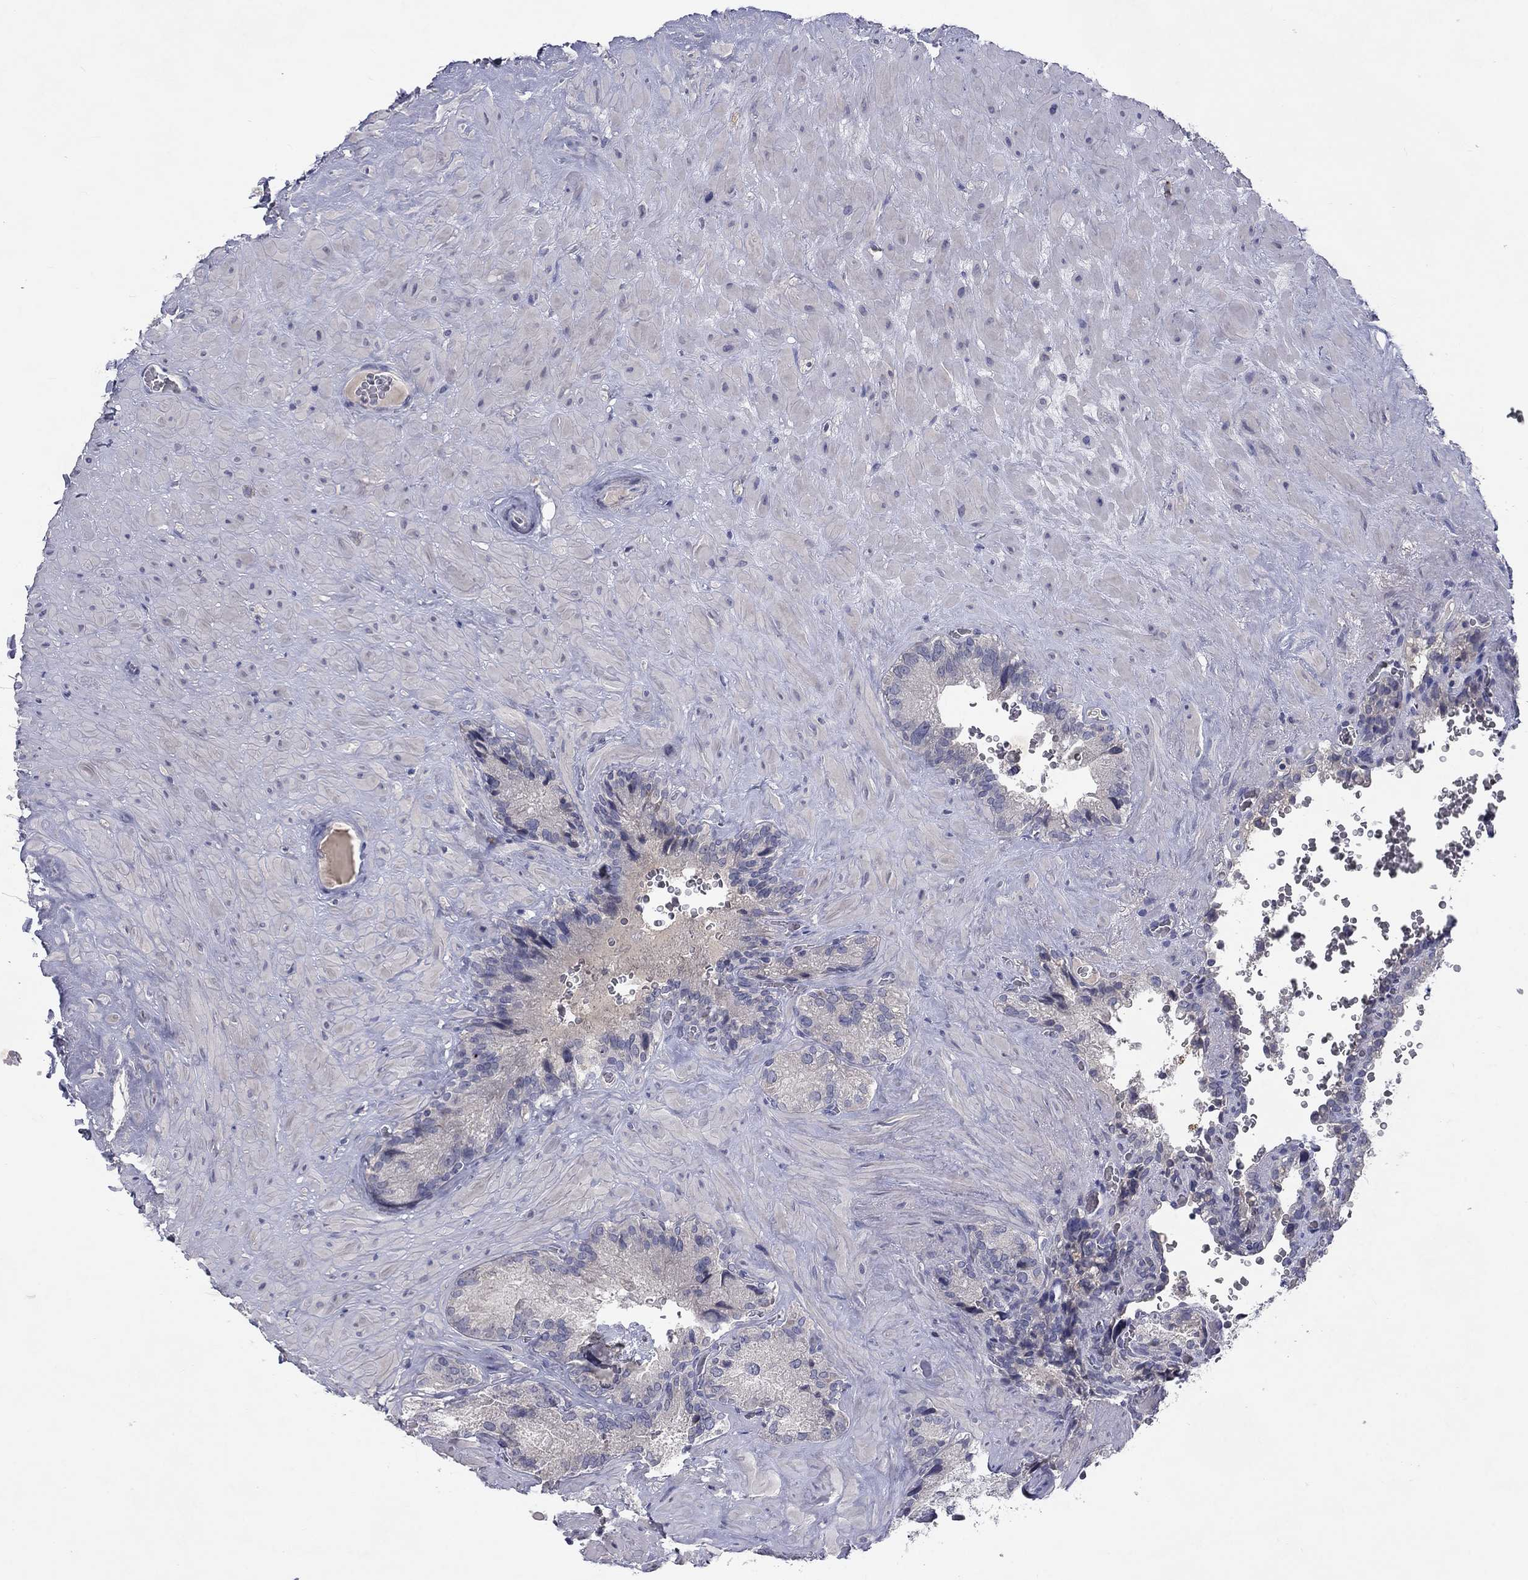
{"staining": {"intensity": "negative", "quantity": "none", "location": "none"}, "tissue": "seminal vesicle", "cell_type": "Glandular cells", "image_type": "normal", "snomed": [{"axis": "morphology", "description": "Normal tissue, NOS"}, {"axis": "topography", "description": "Seminal veicle"}], "caption": "This histopathology image is of benign seminal vesicle stained with immunohistochemistry to label a protein in brown with the nuclei are counter-stained blue. There is no expression in glandular cells.", "gene": "CACNA1A", "patient": {"sex": "male", "age": 72}}